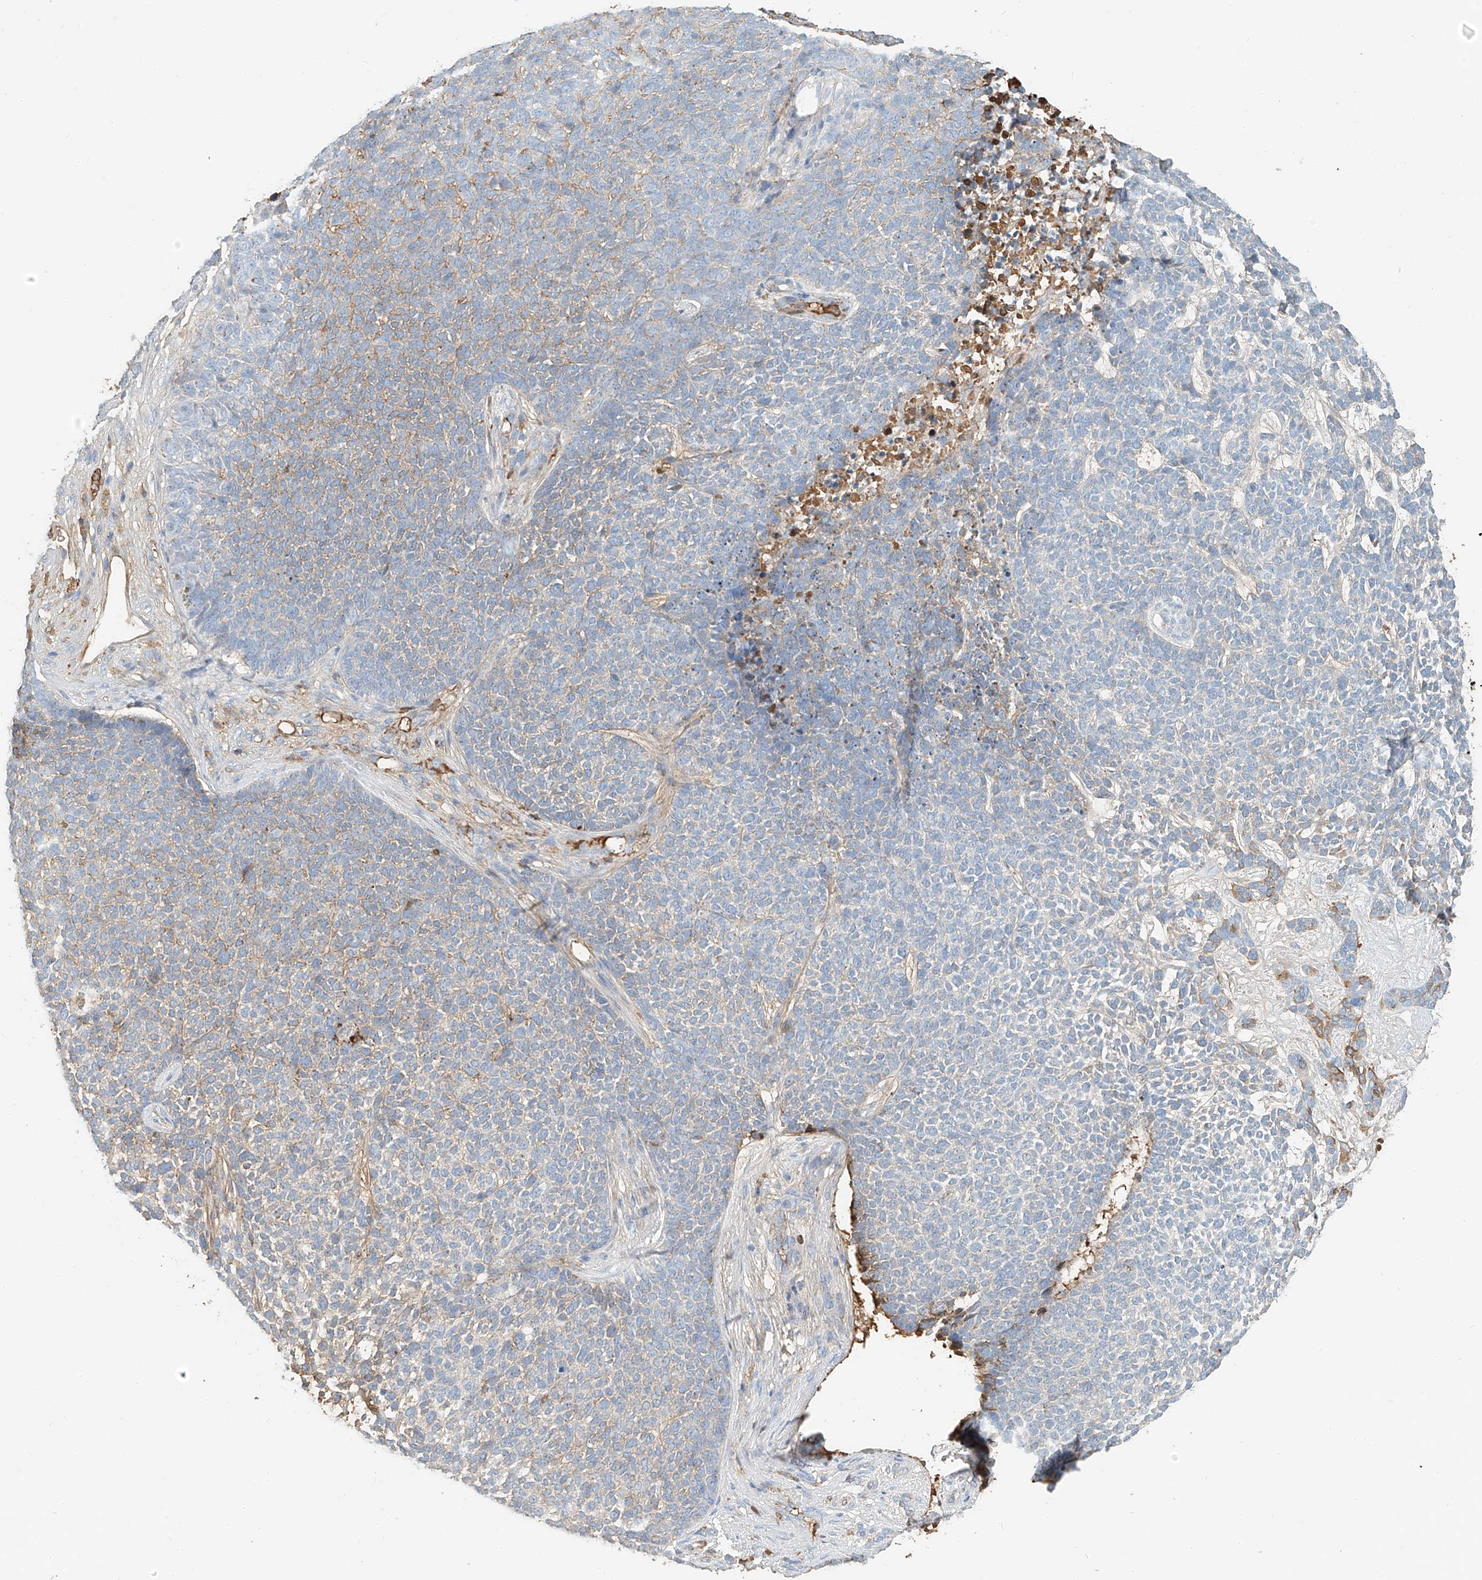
{"staining": {"intensity": "moderate", "quantity": "<25%", "location": "cytoplasmic/membranous"}, "tissue": "skin cancer", "cell_type": "Tumor cells", "image_type": "cancer", "snomed": [{"axis": "morphology", "description": "Basal cell carcinoma"}, {"axis": "topography", "description": "Skin"}], "caption": "Skin cancer tissue reveals moderate cytoplasmic/membranous expression in approximately <25% of tumor cells, visualized by immunohistochemistry. The staining is performed using DAB brown chromogen to label protein expression. The nuclei are counter-stained blue using hematoxylin.", "gene": "ZFP30", "patient": {"sex": "female", "age": 84}}